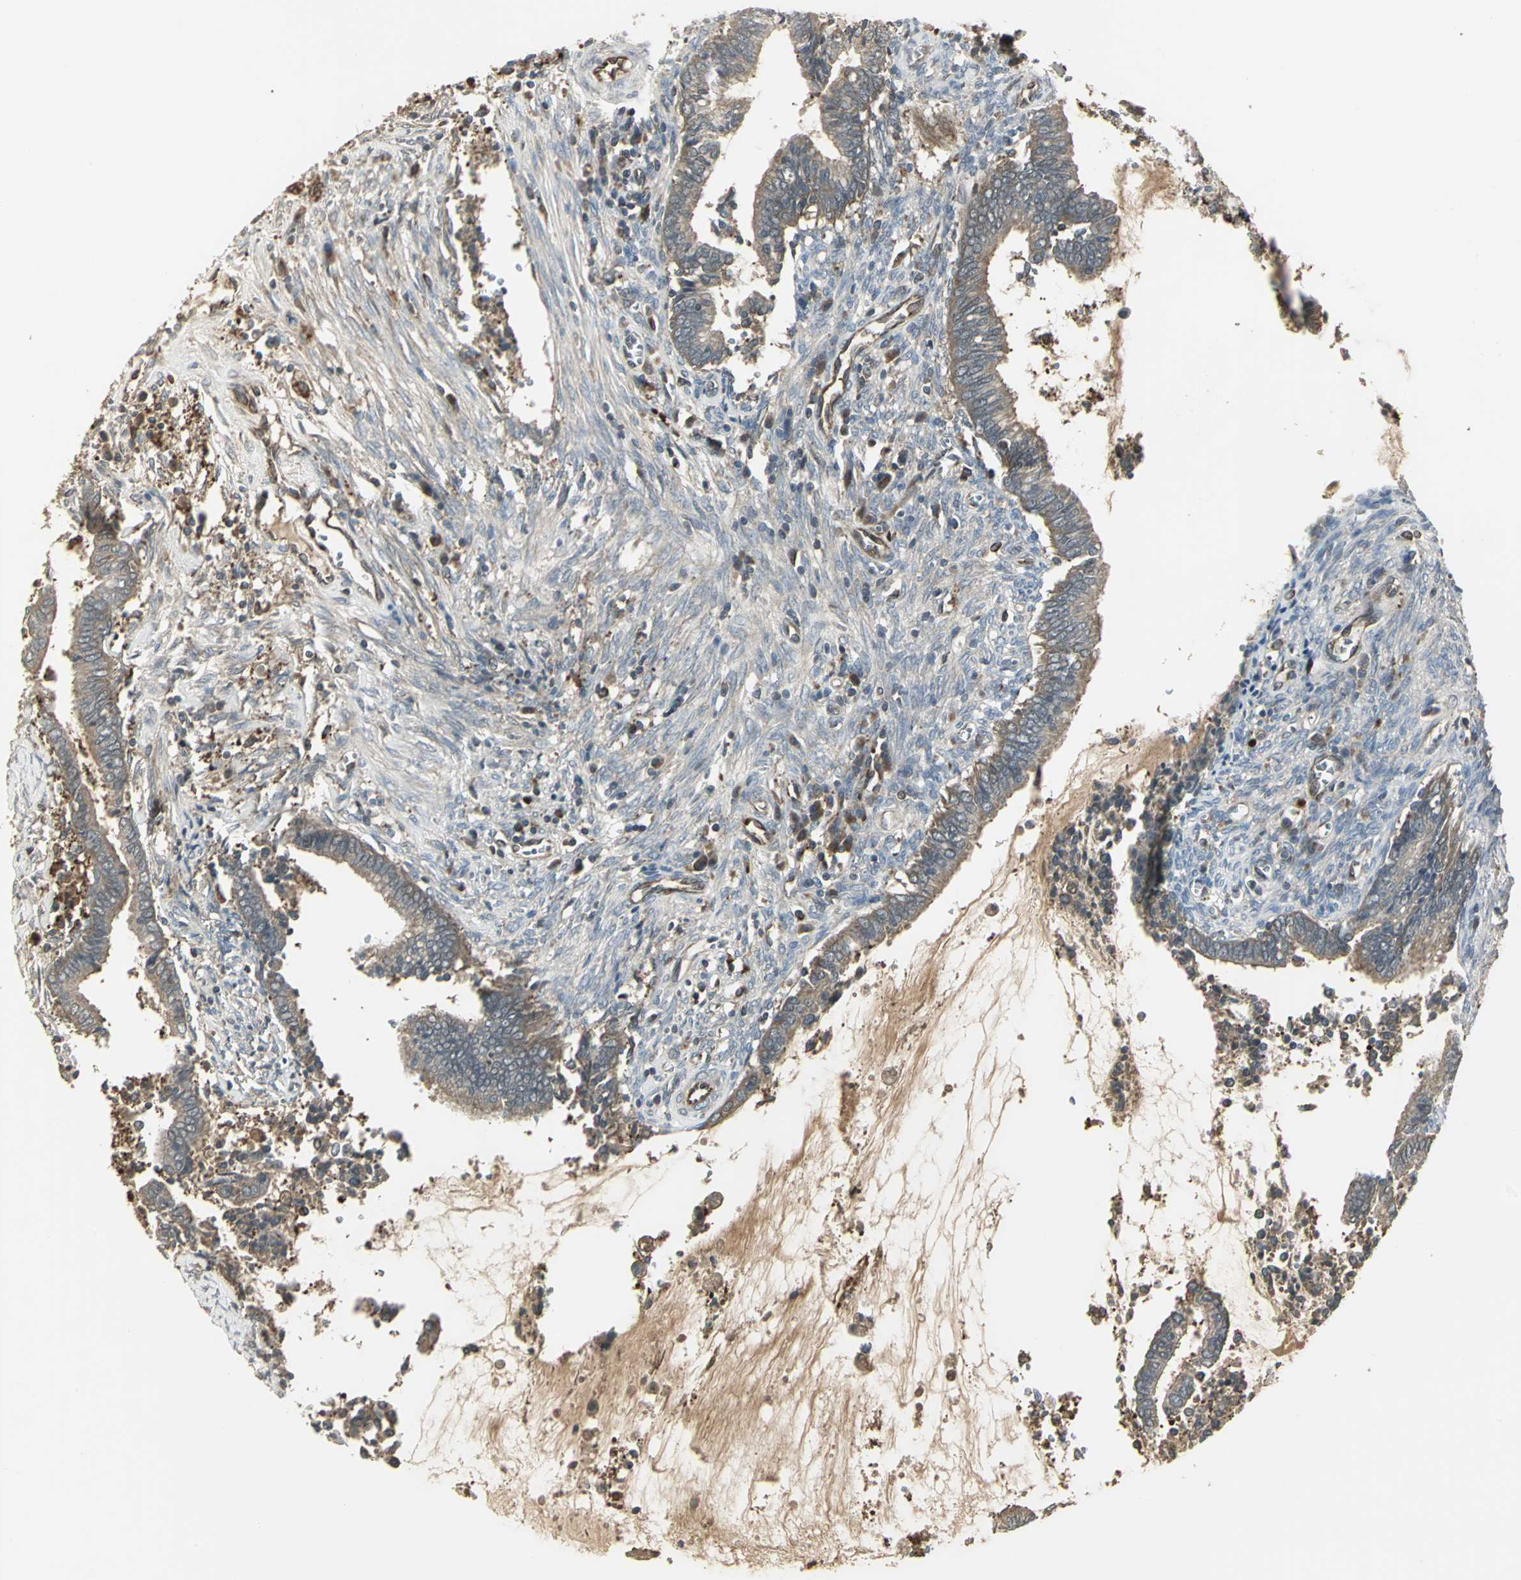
{"staining": {"intensity": "moderate", "quantity": ">75%", "location": "cytoplasmic/membranous"}, "tissue": "cervical cancer", "cell_type": "Tumor cells", "image_type": "cancer", "snomed": [{"axis": "morphology", "description": "Adenocarcinoma, NOS"}, {"axis": "topography", "description": "Cervix"}], "caption": "This photomicrograph reveals IHC staining of human cervical cancer, with medium moderate cytoplasmic/membranous expression in approximately >75% of tumor cells.", "gene": "PRXL2B", "patient": {"sex": "female", "age": 44}}